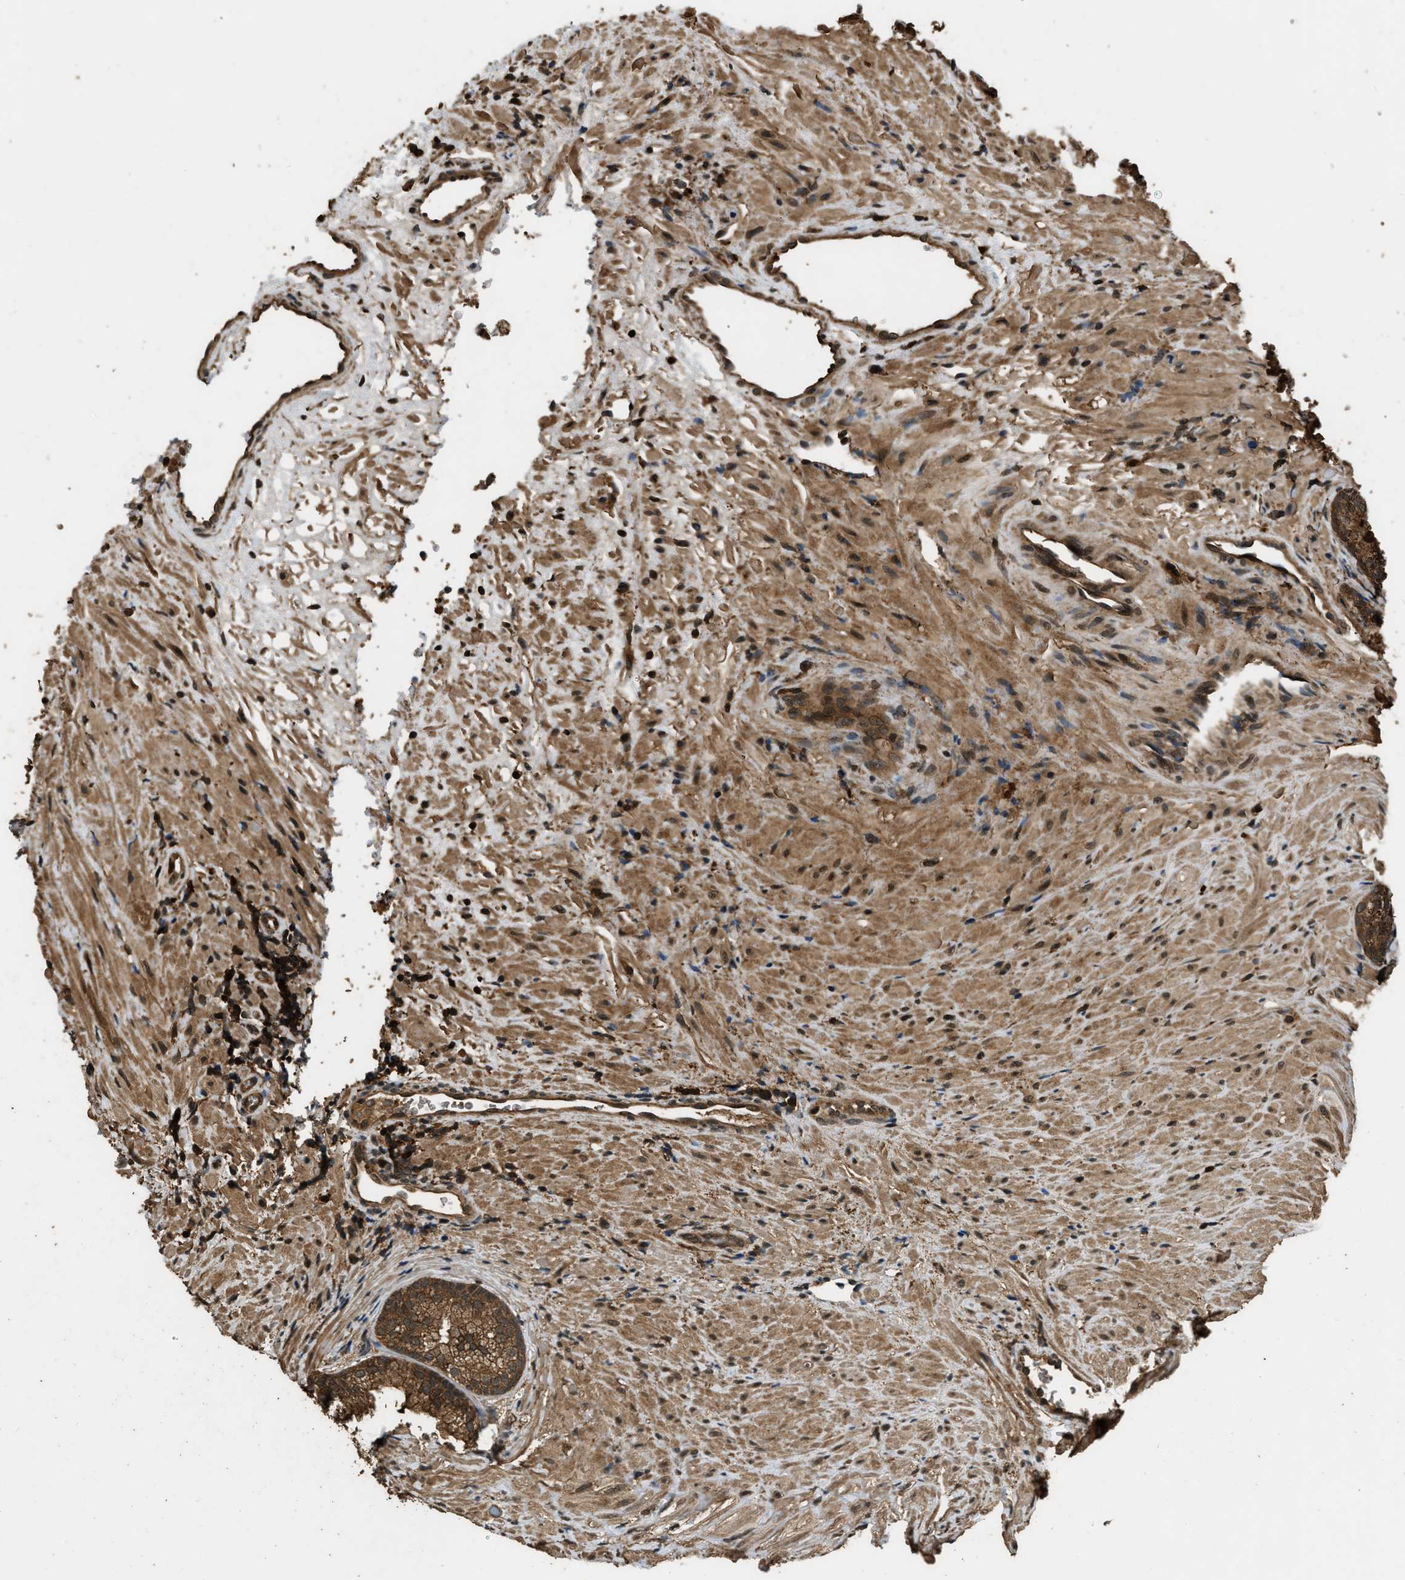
{"staining": {"intensity": "moderate", "quantity": ">75%", "location": "cytoplasmic/membranous"}, "tissue": "prostate", "cell_type": "Glandular cells", "image_type": "normal", "snomed": [{"axis": "morphology", "description": "Normal tissue, NOS"}, {"axis": "topography", "description": "Prostate"}], "caption": "Protein staining shows moderate cytoplasmic/membranous positivity in approximately >75% of glandular cells in benign prostate.", "gene": "RAP2A", "patient": {"sex": "male", "age": 76}}